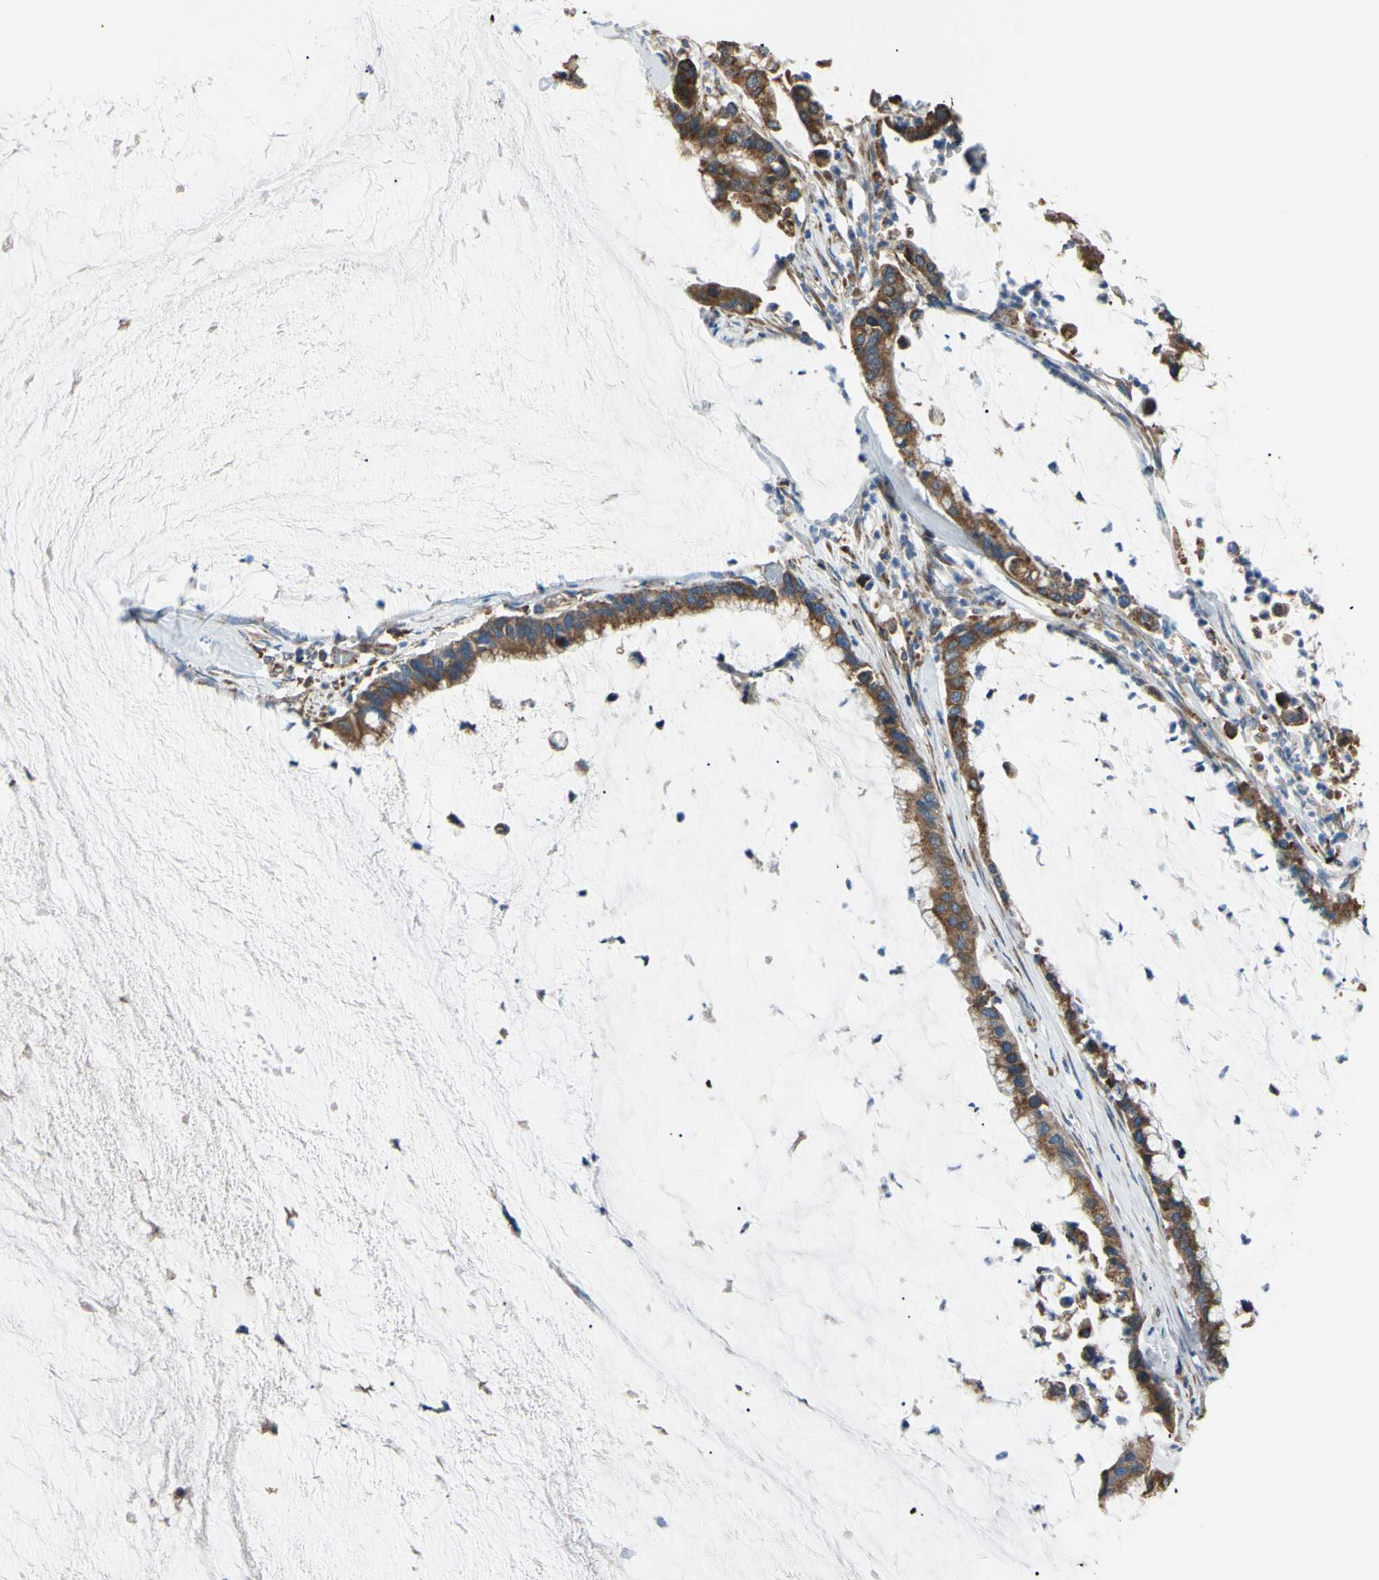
{"staining": {"intensity": "moderate", "quantity": ">75%", "location": "cytoplasmic/membranous"}, "tissue": "pancreatic cancer", "cell_type": "Tumor cells", "image_type": "cancer", "snomed": [{"axis": "morphology", "description": "Adenocarcinoma, NOS"}, {"axis": "topography", "description": "Pancreas"}], "caption": "There is medium levels of moderate cytoplasmic/membranous expression in tumor cells of adenocarcinoma (pancreatic), as demonstrated by immunohistochemical staining (brown color).", "gene": "BMF", "patient": {"sex": "male", "age": 41}}